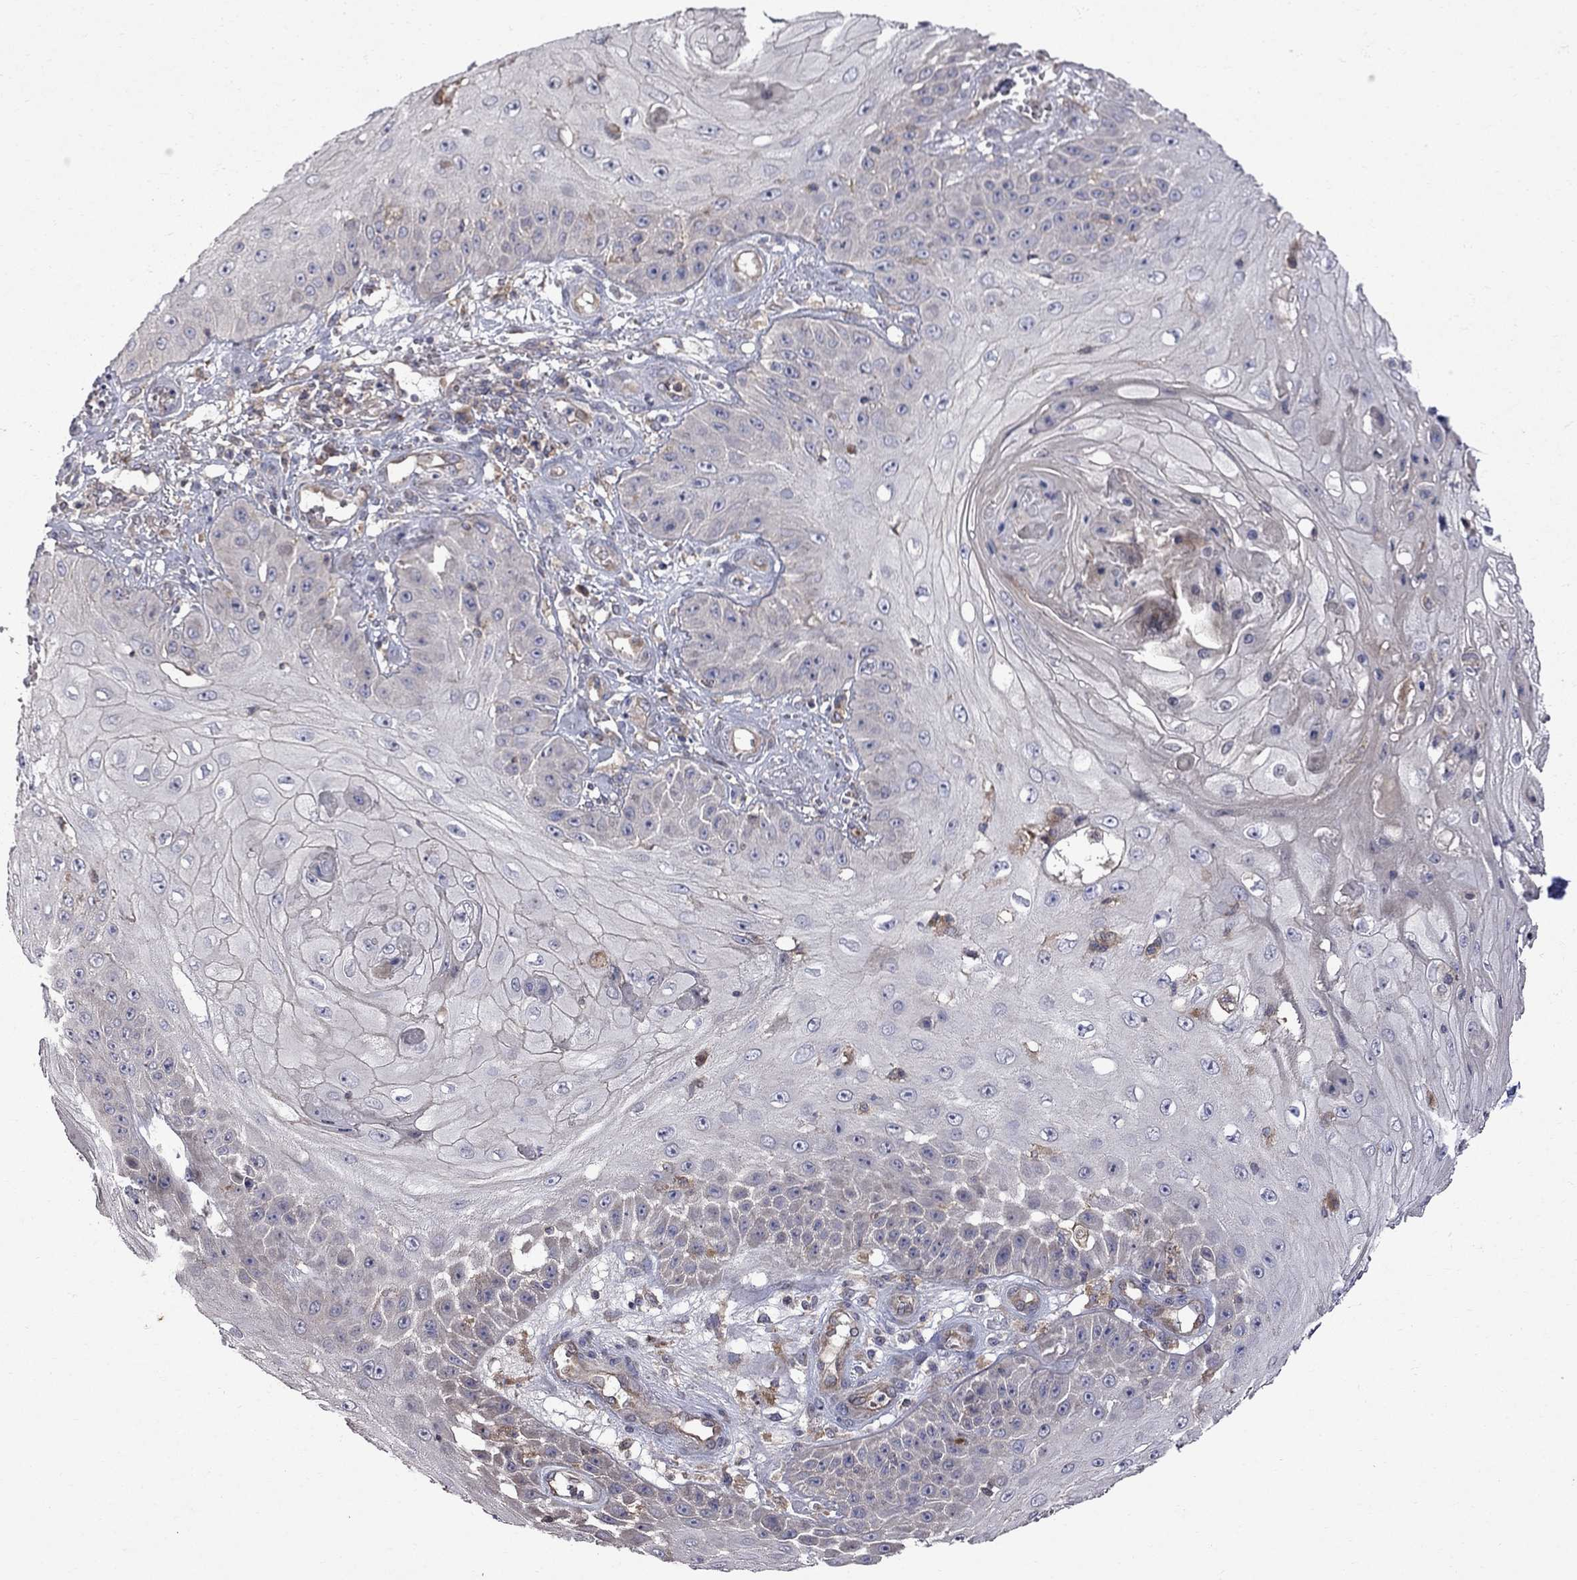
{"staining": {"intensity": "negative", "quantity": "none", "location": "none"}, "tissue": "skin cancer", "cell_type": "Tumor cells", "image_type": "cancer", "snomed": [{"axis": "morphology", "description": "Squamous cell carcinoma, NOS"}, {"axis": "topography", "description": "Skin"}], "caption": "Tumor cells are negative for brown protein staining in skin squamous cell carcinoma. The staining was performed using DAB to visualize the protein expression in brown, while the nuclei were stained in blue with hematoxylin (Magnification: 20x).", "gene": "ABI3", "patient": {"sex": "male", "age": 70}}